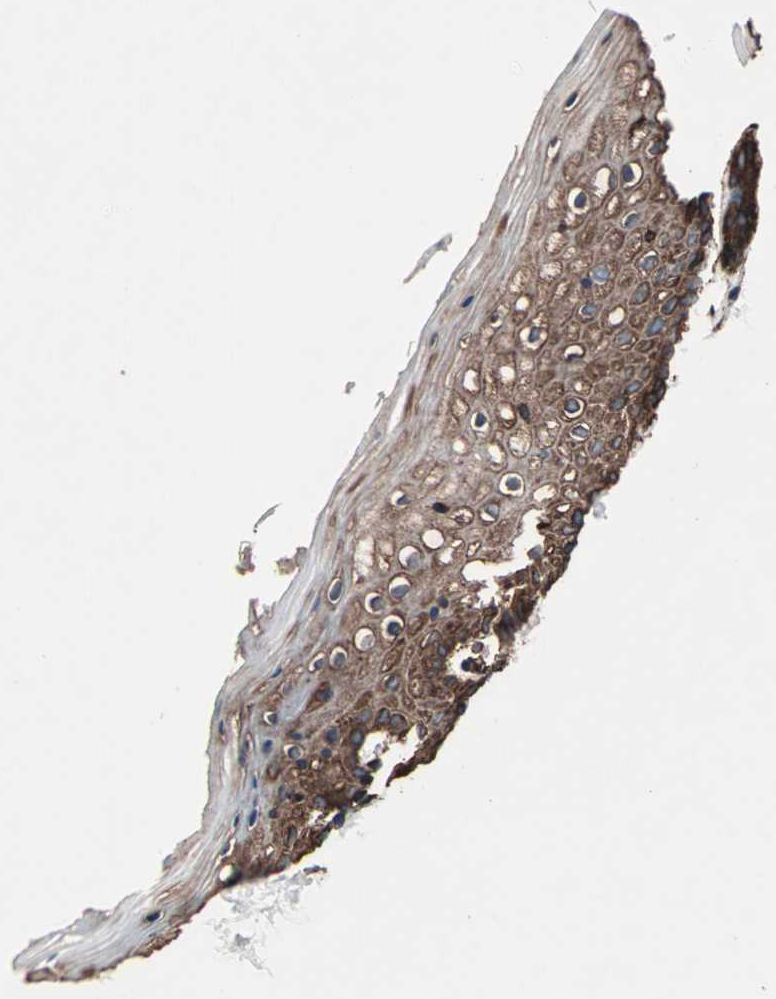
{"staining": {"intensity": "moderate", "quantity": "25%-75%", "location": "cytoplasmic/membranous"}, "tissue": "vagina", "cell_type": "Squamous epithelial cells", "image_type": "normal", "snomed": [{"axis": "morphology", "description": "Normal tissue, NOS"}, {"axis": "topography", "description": "Vagina"}], "caption": "Vagina stained with DAB (3,3'-diaminobenzidine) immunohistochemistry (IHC) demonstrates medium levels of moderate cytoplasmic/membranous expression in about 25%-75% of squamous epithelial cells. The staining was performed using DAB (3,3'-diaminobenzidine), with brown indicating positive protein expression. Nuclei are stained blue with hematoxylin.", "gene": "HSP90B1", "patient": {"sex": "female", "age": 46}}